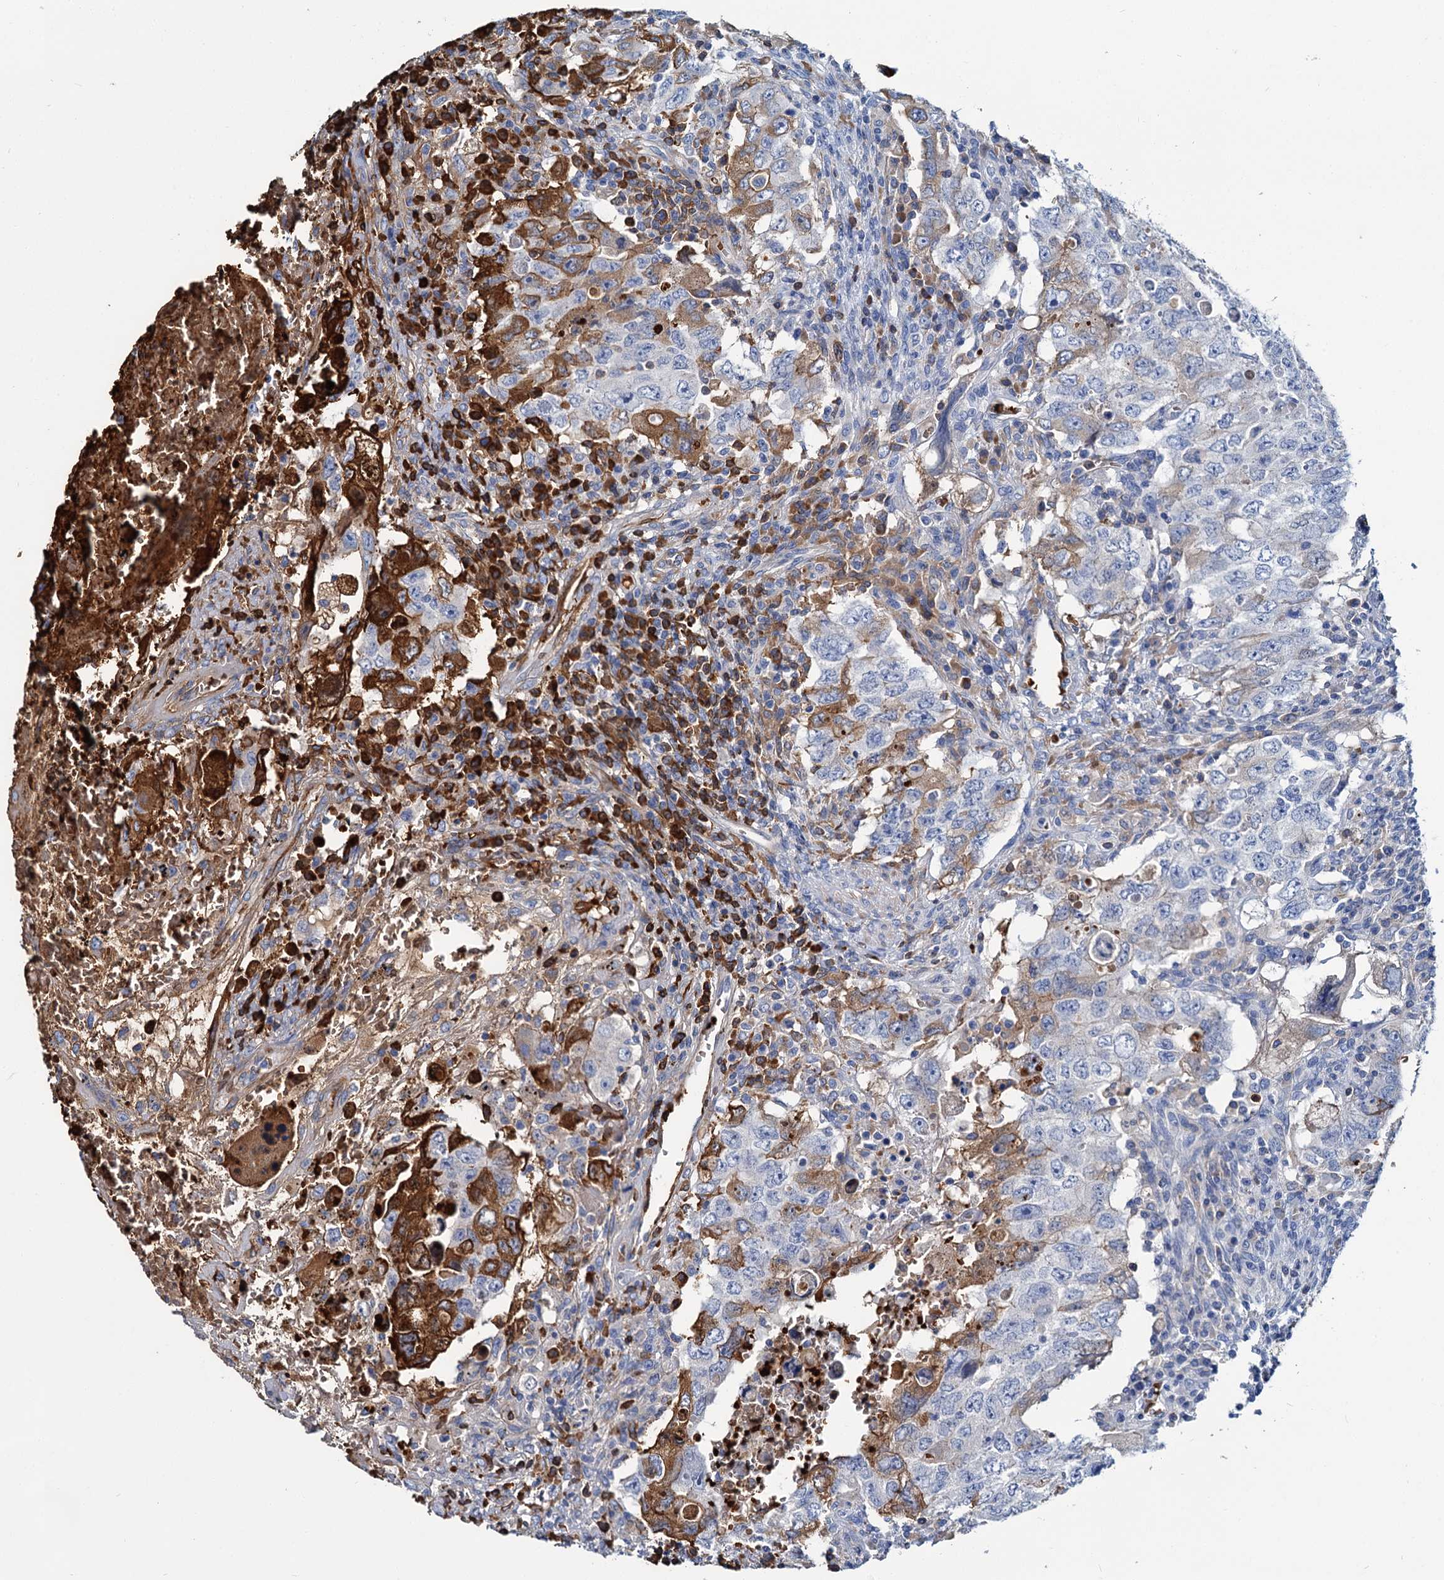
{"staining": {"intensity": "strong", "quantity": "<25%", "location": "cytoplasmic/membranous"}, "tissue": "testis cancer", "cell_type": "Tumor cells", "image_type": "cancer", "snomed": [{"axis": "morphology", "description": "Carcinoma, Embryonal, NOS"}, {"axis": "topography", "description": "Testis"}], "caption": "Protein staining of testis embryonal carcinoma tissue exhibits strong cytoplasmic/membranous positivity in about <25% of tumor cells. Nuclei are stained in blue.", "gene": "ATG2A", "patient": {"sex": "male", "age": 26}}